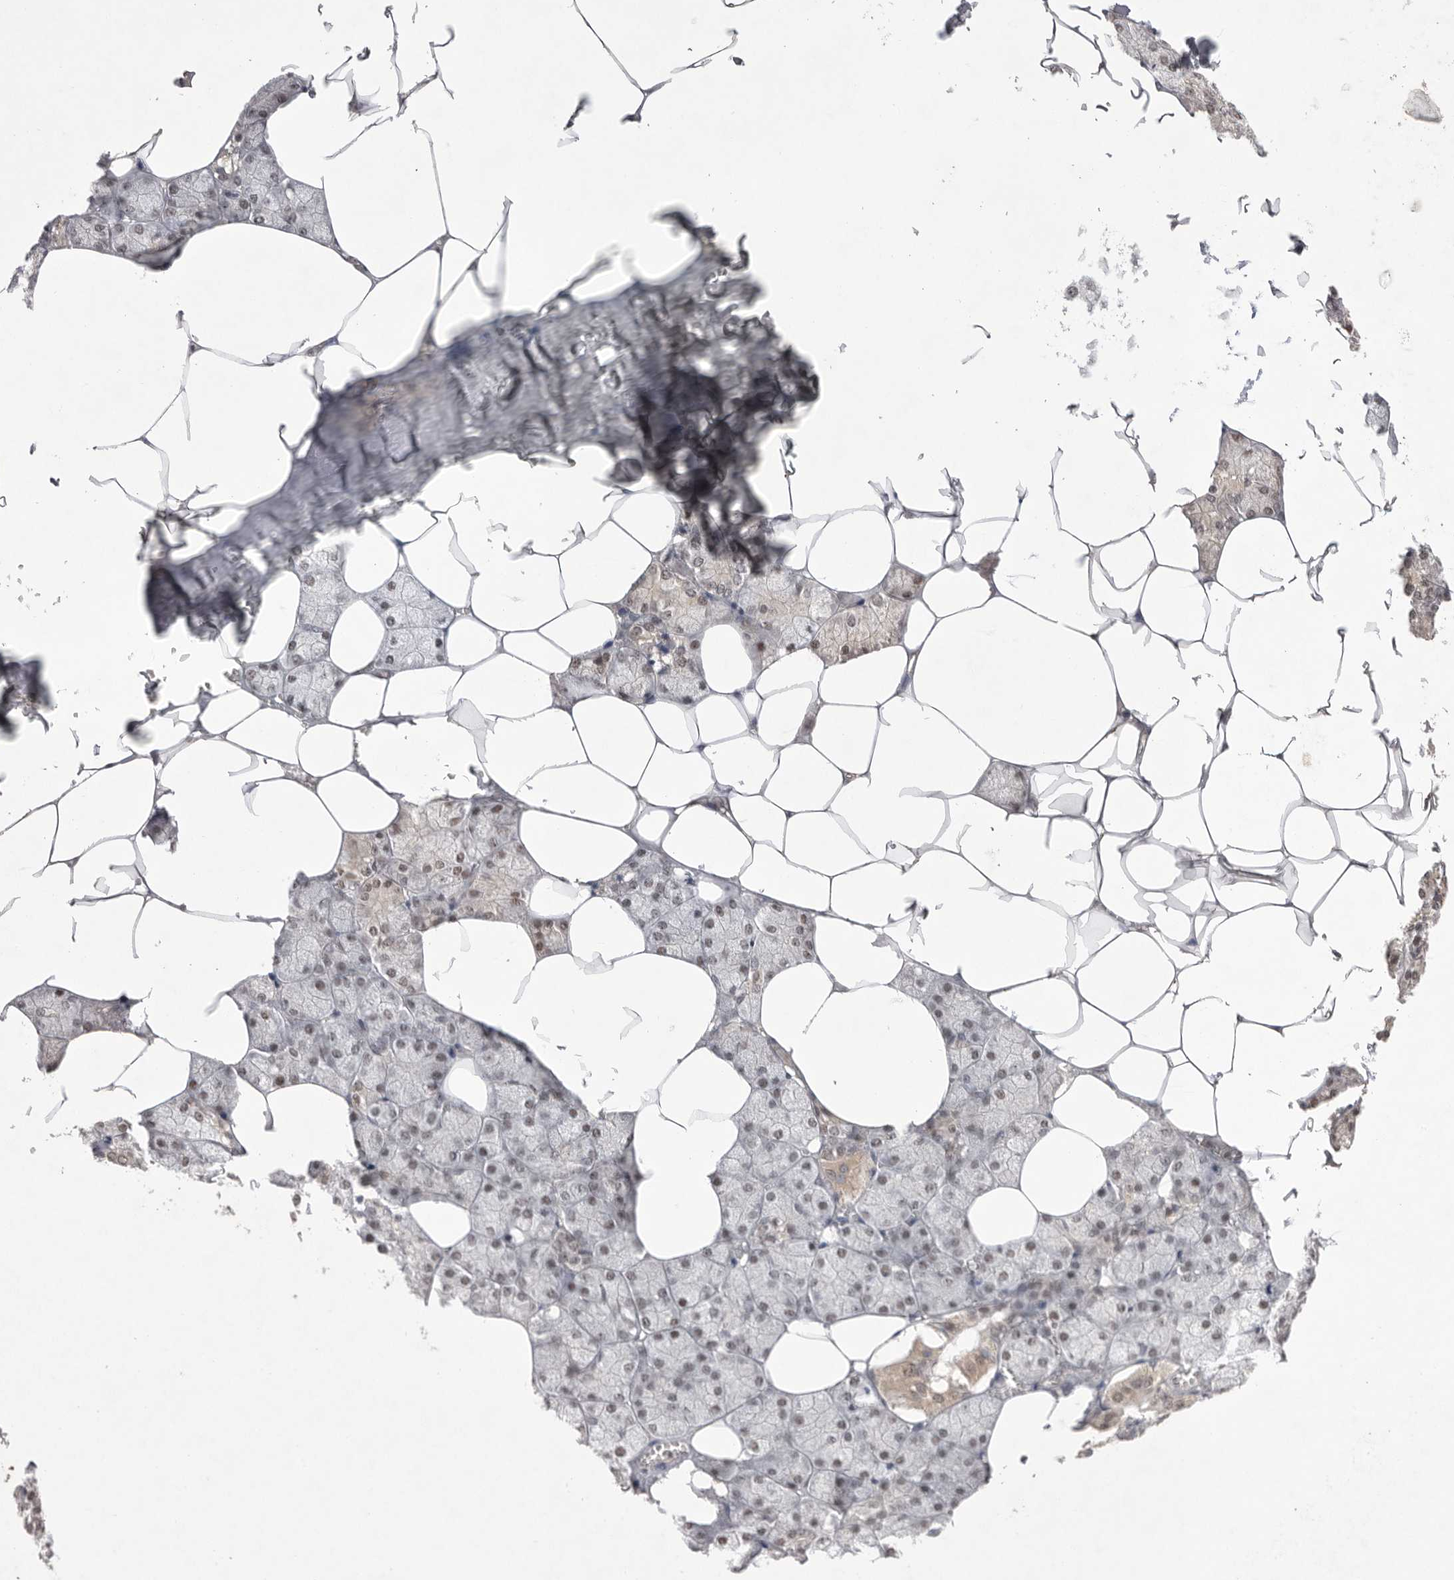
{"staining": {"intensity": "weak", "quantity": "25%-75%", "location": "cytoplasmic/membranous,nuclear"}, "tissue": "salivary gland", "cell_type": "Glandular cells", "image_type": "normal", "snomed": [{"axis": "morphology", "description": "Normal tissue, NOS"}, {"axis": "topography", "description": "Salivary gland"}], "caption": "Weak cytoplasmic/membranous,nuclear positivity is identified in about 25%-75% of glandular cells in normal salivary gland. Using DAB (brown) and hematoxylin (blue) stains, captured at high magnification using brightfield microscopy.", "gene": "HUS1", "patient": {"sex": "male", "age": 62}}